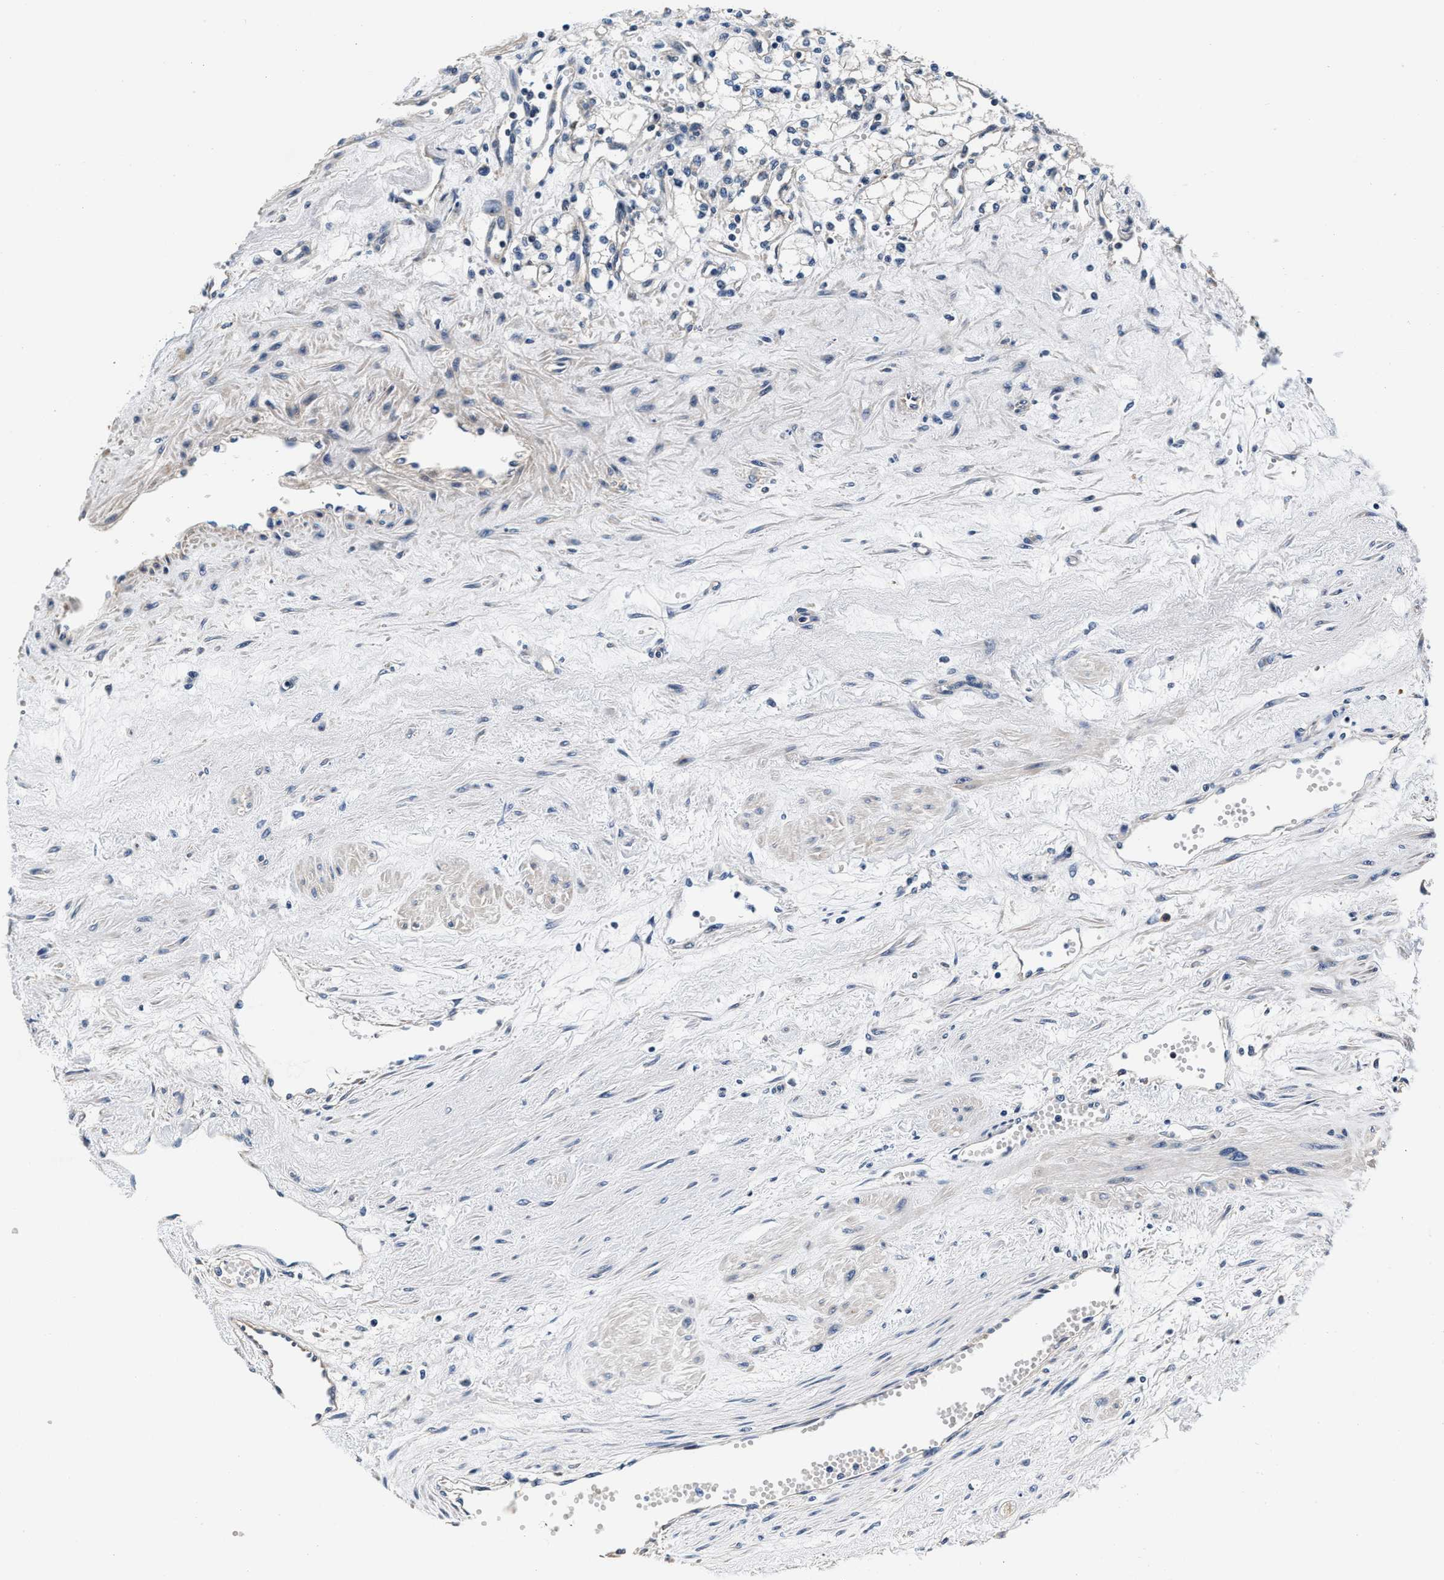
{"staining": {"intensity": "negative", "quantity": "none", "location": "none"}, "tissue": "renal cancer", "cell_type": "Tumor cells", "image_type": "cancer", "snomed": [{"axis": "morphology", "description": "Adenocarcinoma, NOS"}, {"axis": "topography", "description": "Kidney"}], "caption": "Immunohistochemistry micrograph of renal cancer stained for a protein (brown), which demonstrates no positivity in tumor cells.", "gene": "ABCG8", "patient": {"sex": "male", "age": 59}}